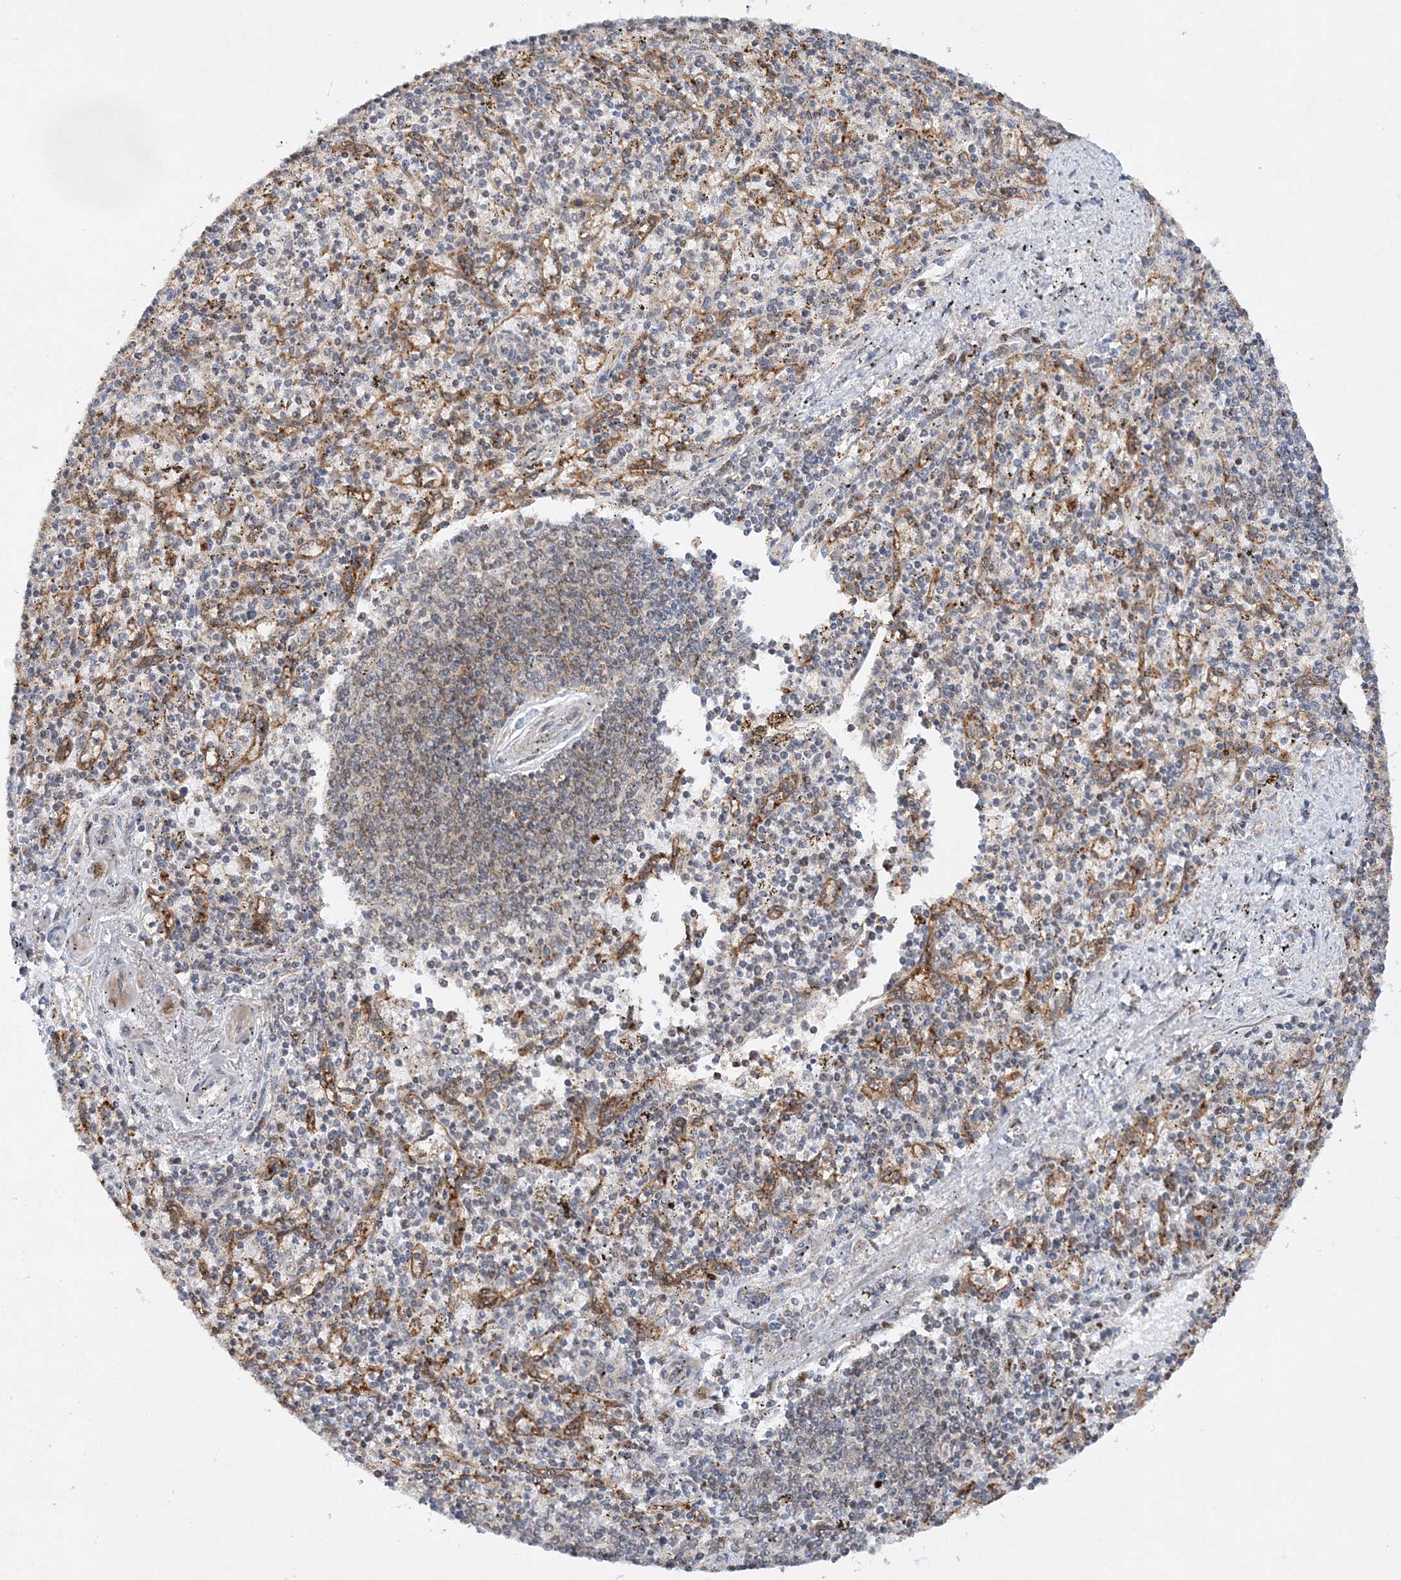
{"staining": {"intensity": "weak", "quantity": "<25%", "location": "cytoplasmic/membranous,nuclear"}, "tissue": "spleen", "cell_type": "Cells in red pulp", "image_type": "normal", "snomed": [{"axis": "morphology", "description": "Normal tissue, NOS"}, {"axis": "topography", "description": "Spleen"}], "caption": "IHC histopathology image of unremarkable spleen: human spleen stained with DAB (3,3'-diaminobenzidine) displays no significant protein expression in cells in red pulp.", "gene": "RAB11FIP2", "patient": {"sex": "male", "age": 72}}